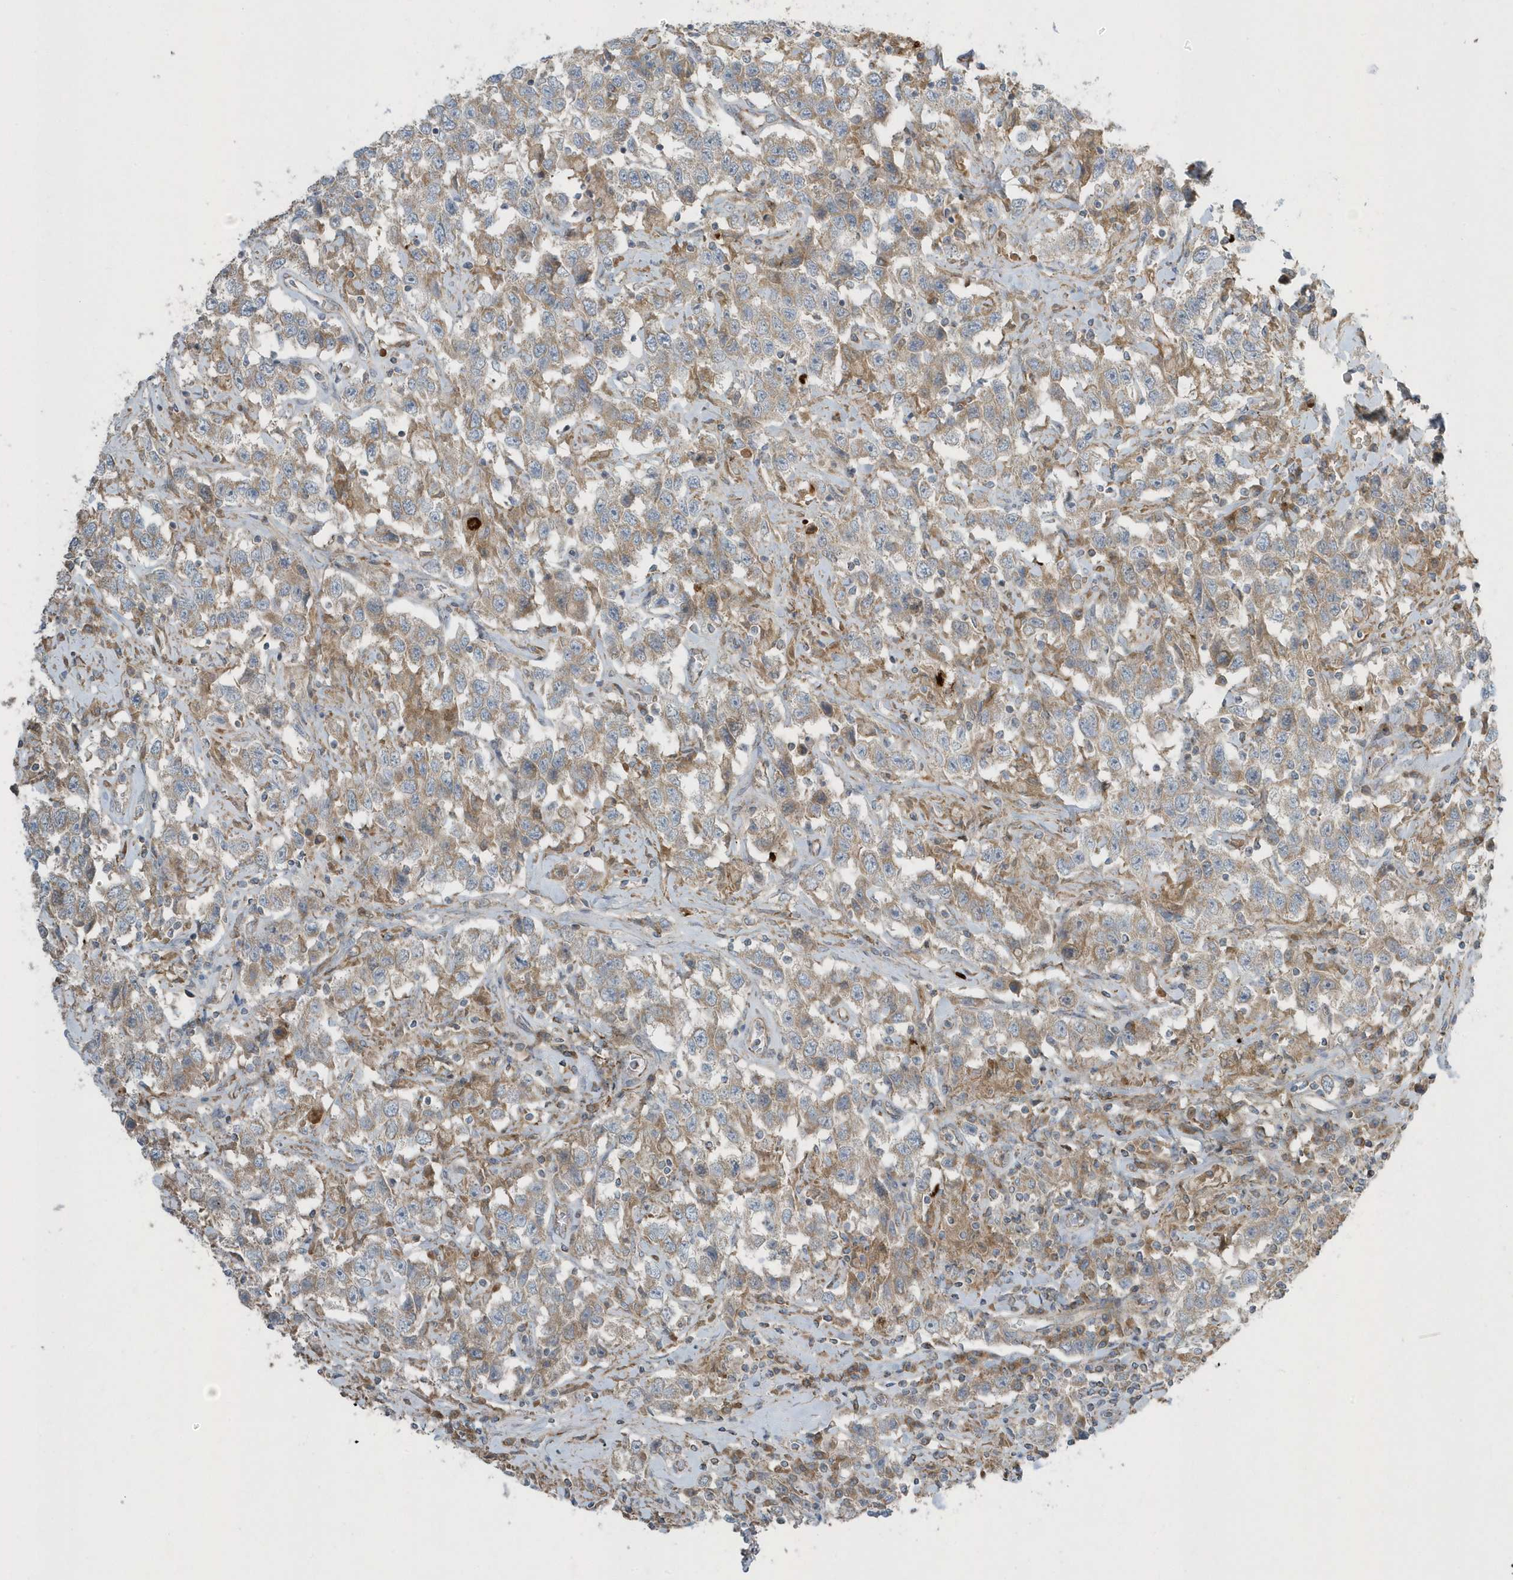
{"staining": {"intensity": "weak", "quantity": ">75%", "location": "cytoplasmic/membranous"}, "tissue": "testis cancer", "cell_type": "Tumor cells", "image_type": "cancer", "snomed": [{"axis": "morphology", "description": "Seminoma, NOS"}, {"axis": "topography", "description": "Testis"}], "caption": "This micrograph demonstrates IHC staining of testis cancer, with low weak cytoplasmic/membranous staining in about >75% of tumor cells.", "gene": "SLC38A2", "patient": {"sex": "male", "age": 41}}